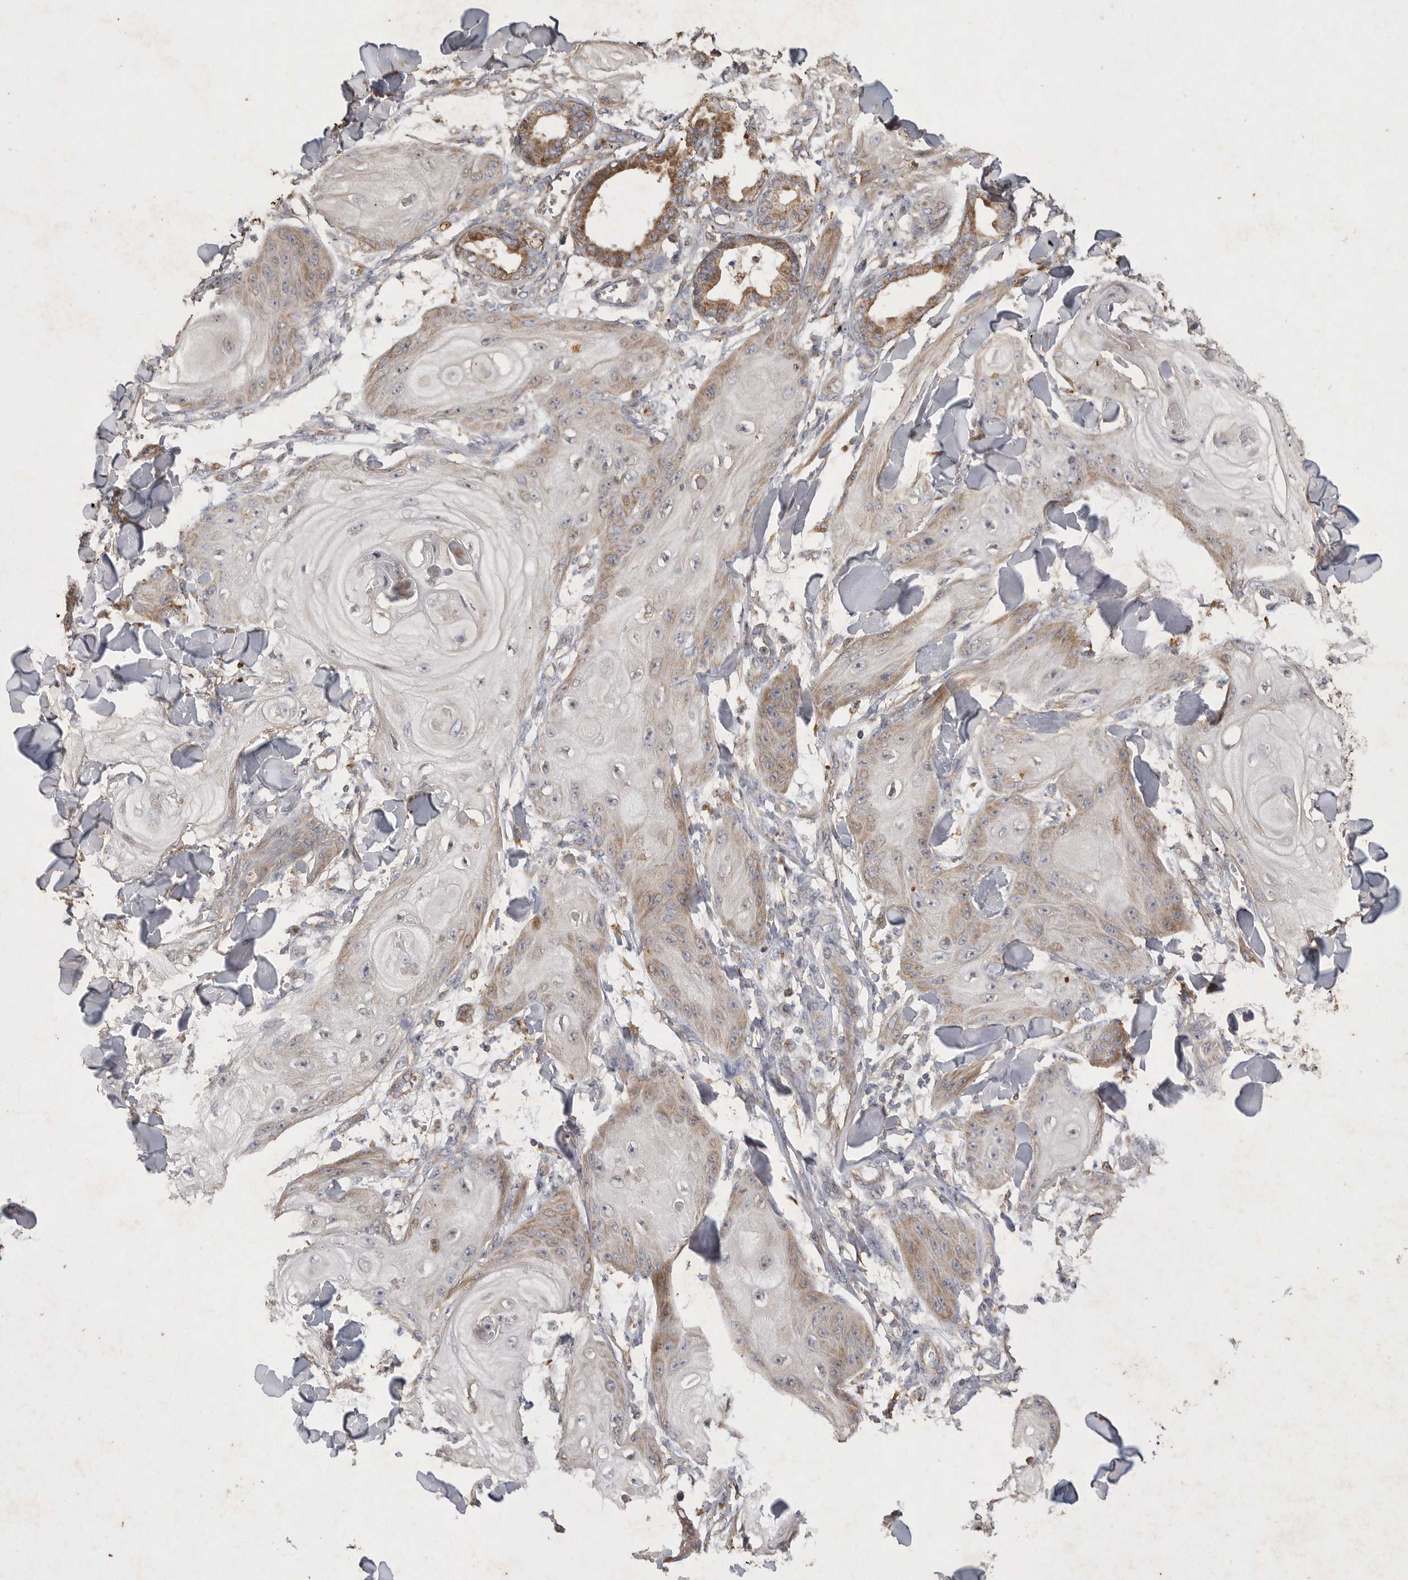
{"staining": {"intensity": "weak", "quantity": "25%-75%", "location": "cytoplasmic/membranous"}, "tissue": "skin cancer", "cell_type": "Tumor cells", "image_type": "cancer", "snomed": [{"axis": "morphology", "description": "Squamous cell carcinoma, NOS"}, {"axis": "topography", "description": "Skin"}], "caption": "This photomicrograph exhibits immunohistochemistry (IHC) staining of human squamous cell carcinoma (skin), with low weak cytoplasmic/membranous positivity in about 25%-75% of tumor cells.", "gene": "MRPL41", "patient": {"sex": "male", "age": 74}}